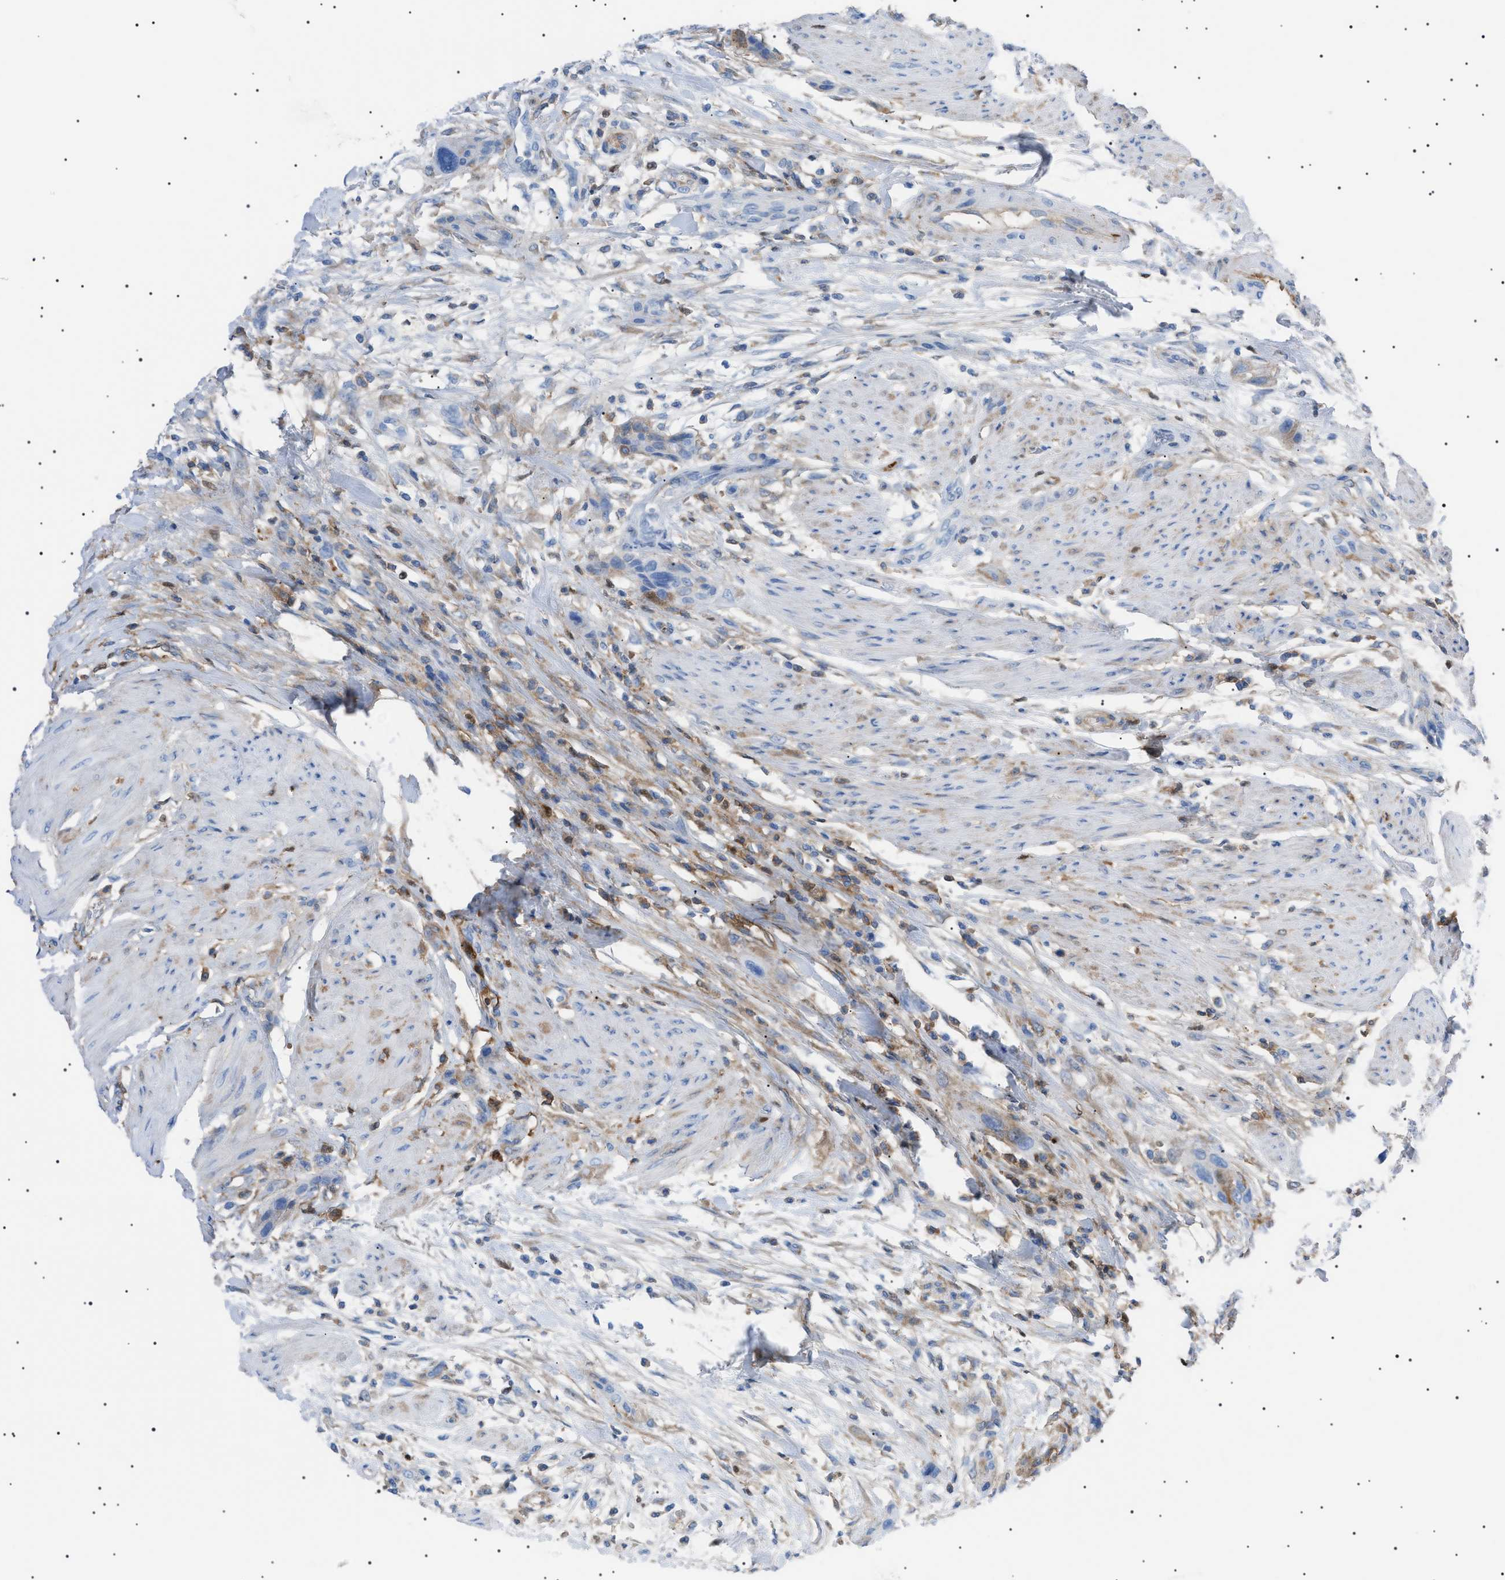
{"staining": {"intensity": "negative", "quantity": "none", "location": "none"}, "tissue": "urothelial cancer", "cell_type": "Tumor cells", "image_type": "cancer", "snomed": [{"axis": "morphology", "description": "Urothelial carcinoma, High grade"}, {"axis": "topography", "description": "Urinary bladder"}], "caption": "DAB immunohistochemical staining of urothelial cancer demonstrates no significant positivity in tumor cells. (DAB (3,3'-diaminobenzidine) IHC with hematoxylin counter stain).", "gene": "LPA", "patient": {"sex": "male", "age": 35}}